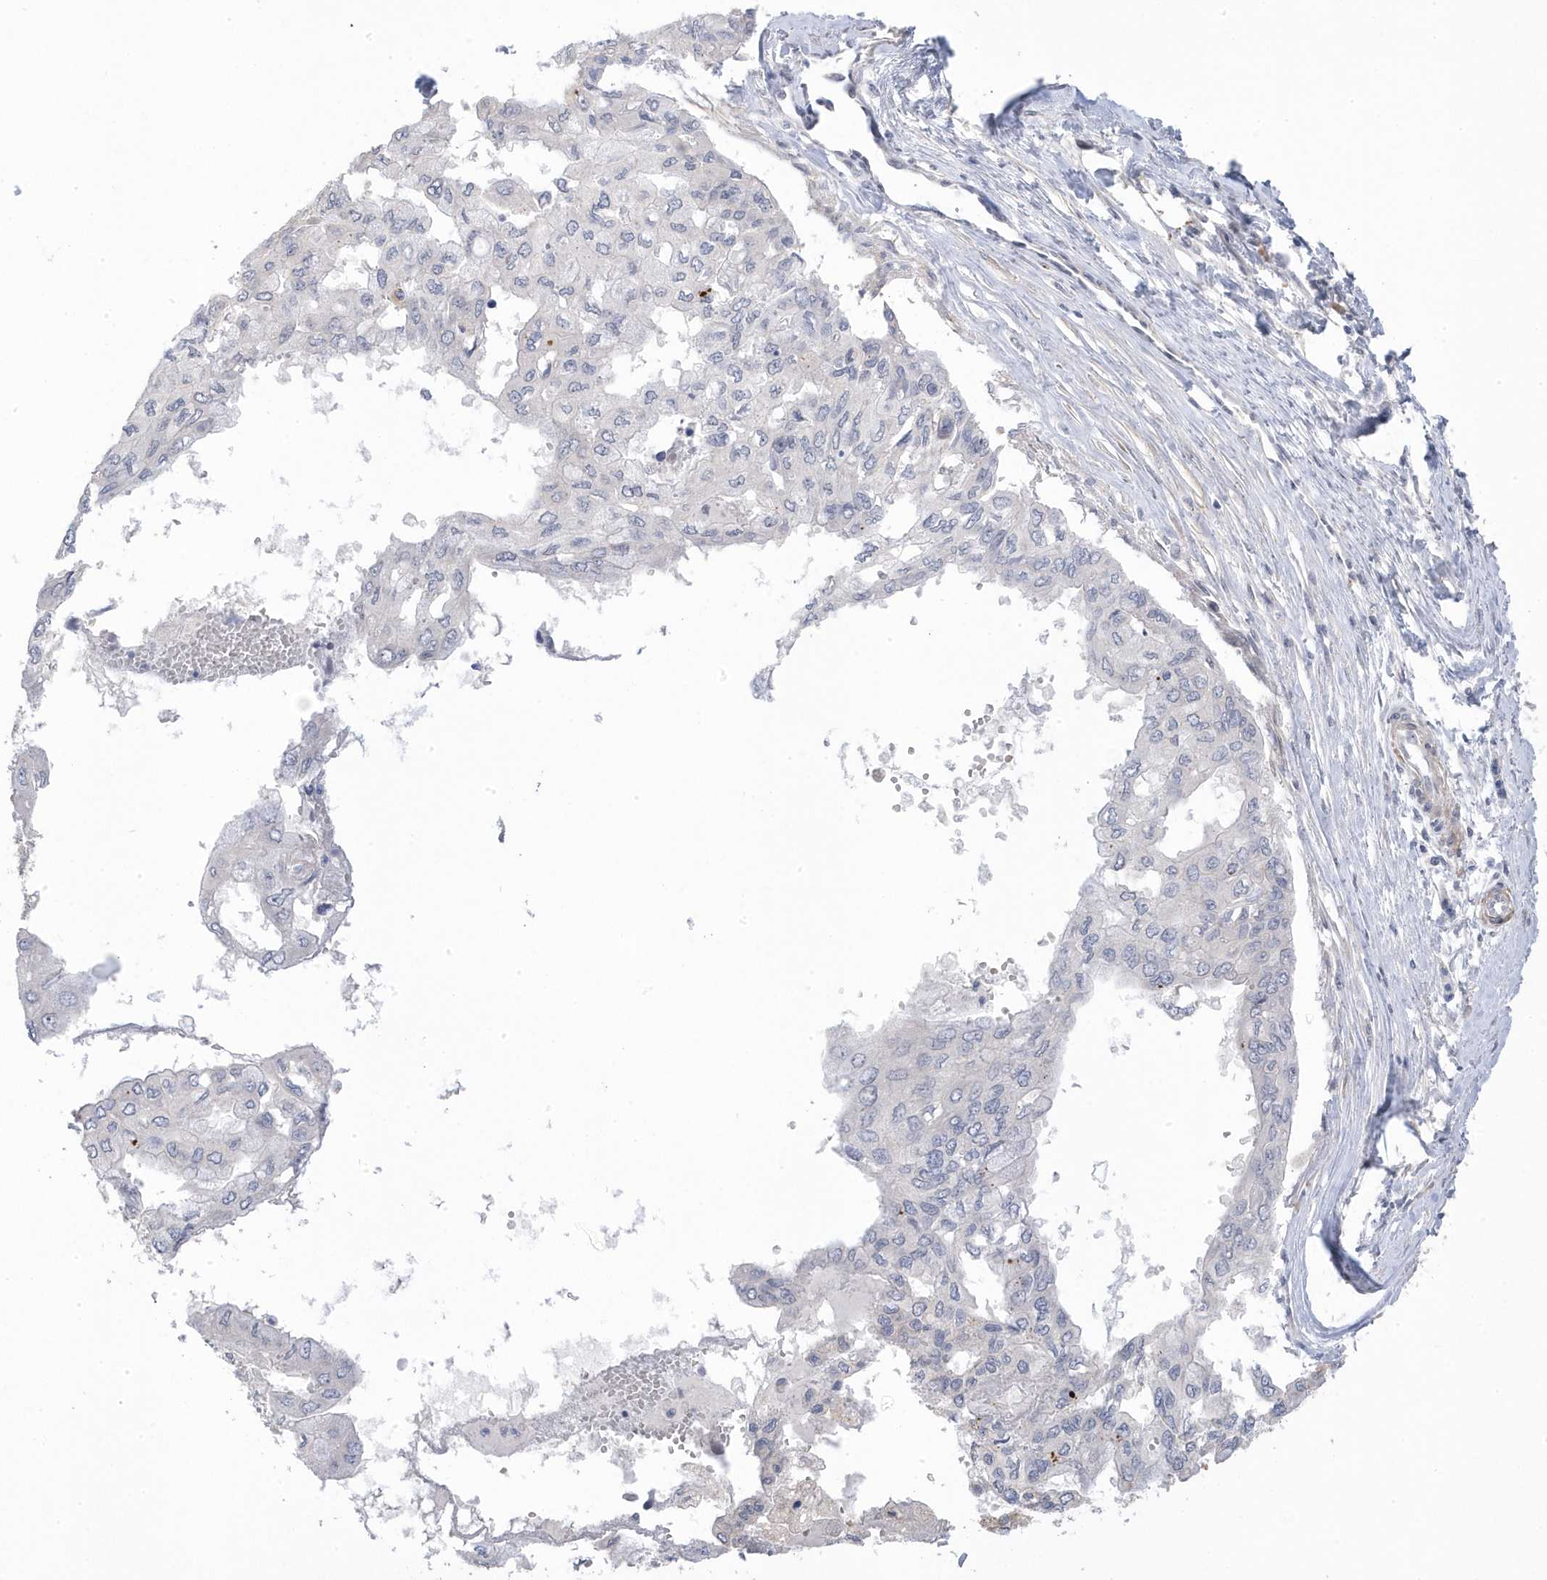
{"staining": {"intensity": "negative", "quantity": "none", "location": "none"}, "tissue": "pancreatic cancer", "cell_type": "Tumor cells", "image_type": "cancer", "snomed": [{"axis": "morphology", "description": "Adenocarcinoma, NOS"}, {"axis": "topography", "description": "Pancreas"}], "caption": "Pancreatic adenocarcinoma stained for a protein using IHC displays no expression tumor cells.", "gene": "GTPBP6", "patient": {"sex": "male", "age": 51}}